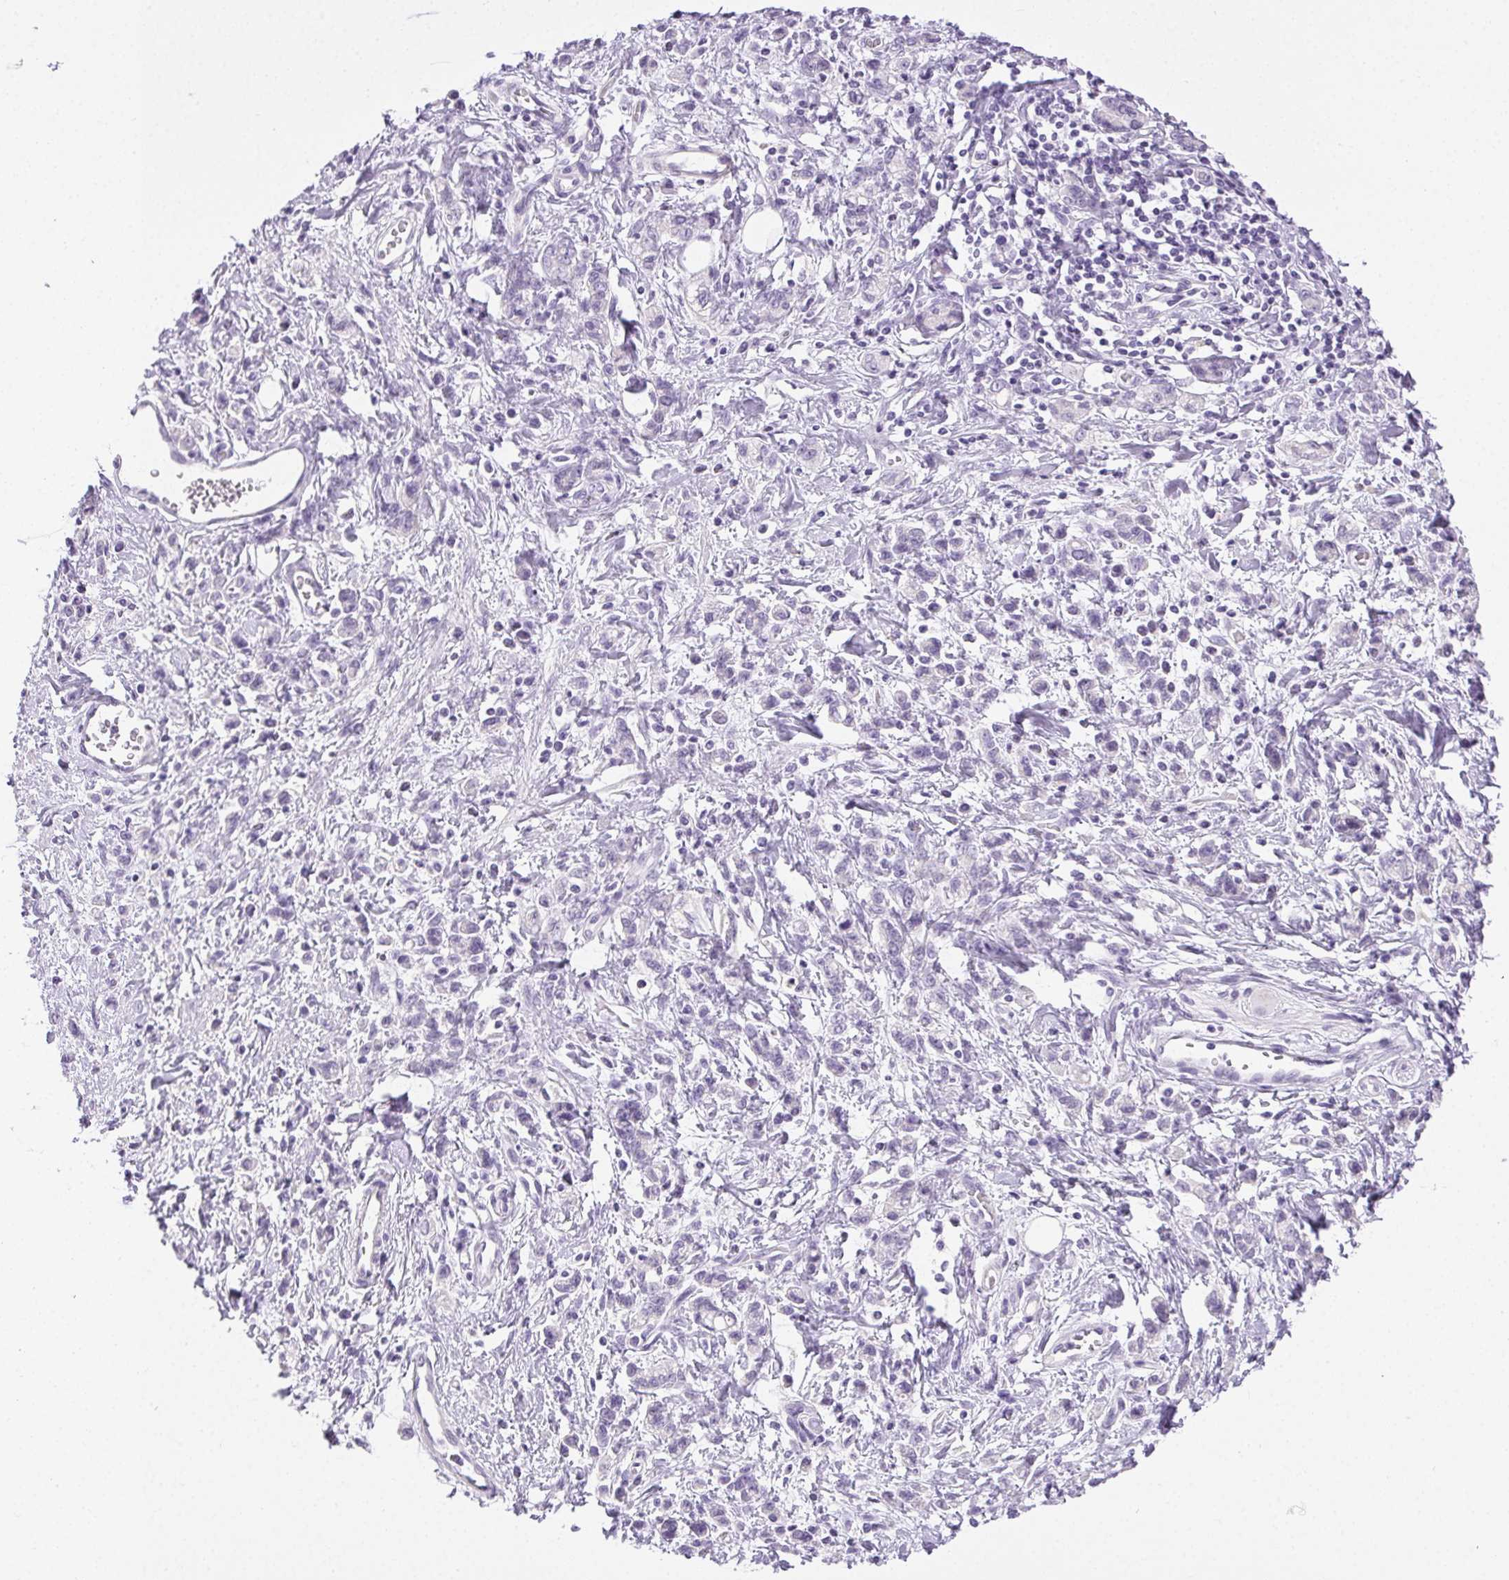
{"staining": {"intensity": "negative", "quantity": "none", "location": "none"}, "tissue": "stomach cancer", "cell_type": "Tumor cells", "image_type": "cancer", "snomed": [{"axis": "morphology", "description": "Adenocarcinoma, NOS"}, {"axis": "topography", "description": "Stomach"}], "caption": "There is no significant staining in tumor cells of stomach cancer (adenocarcinoma).", "gene": "C20orf85", "patient": {"sex": "male", "age": 77}}